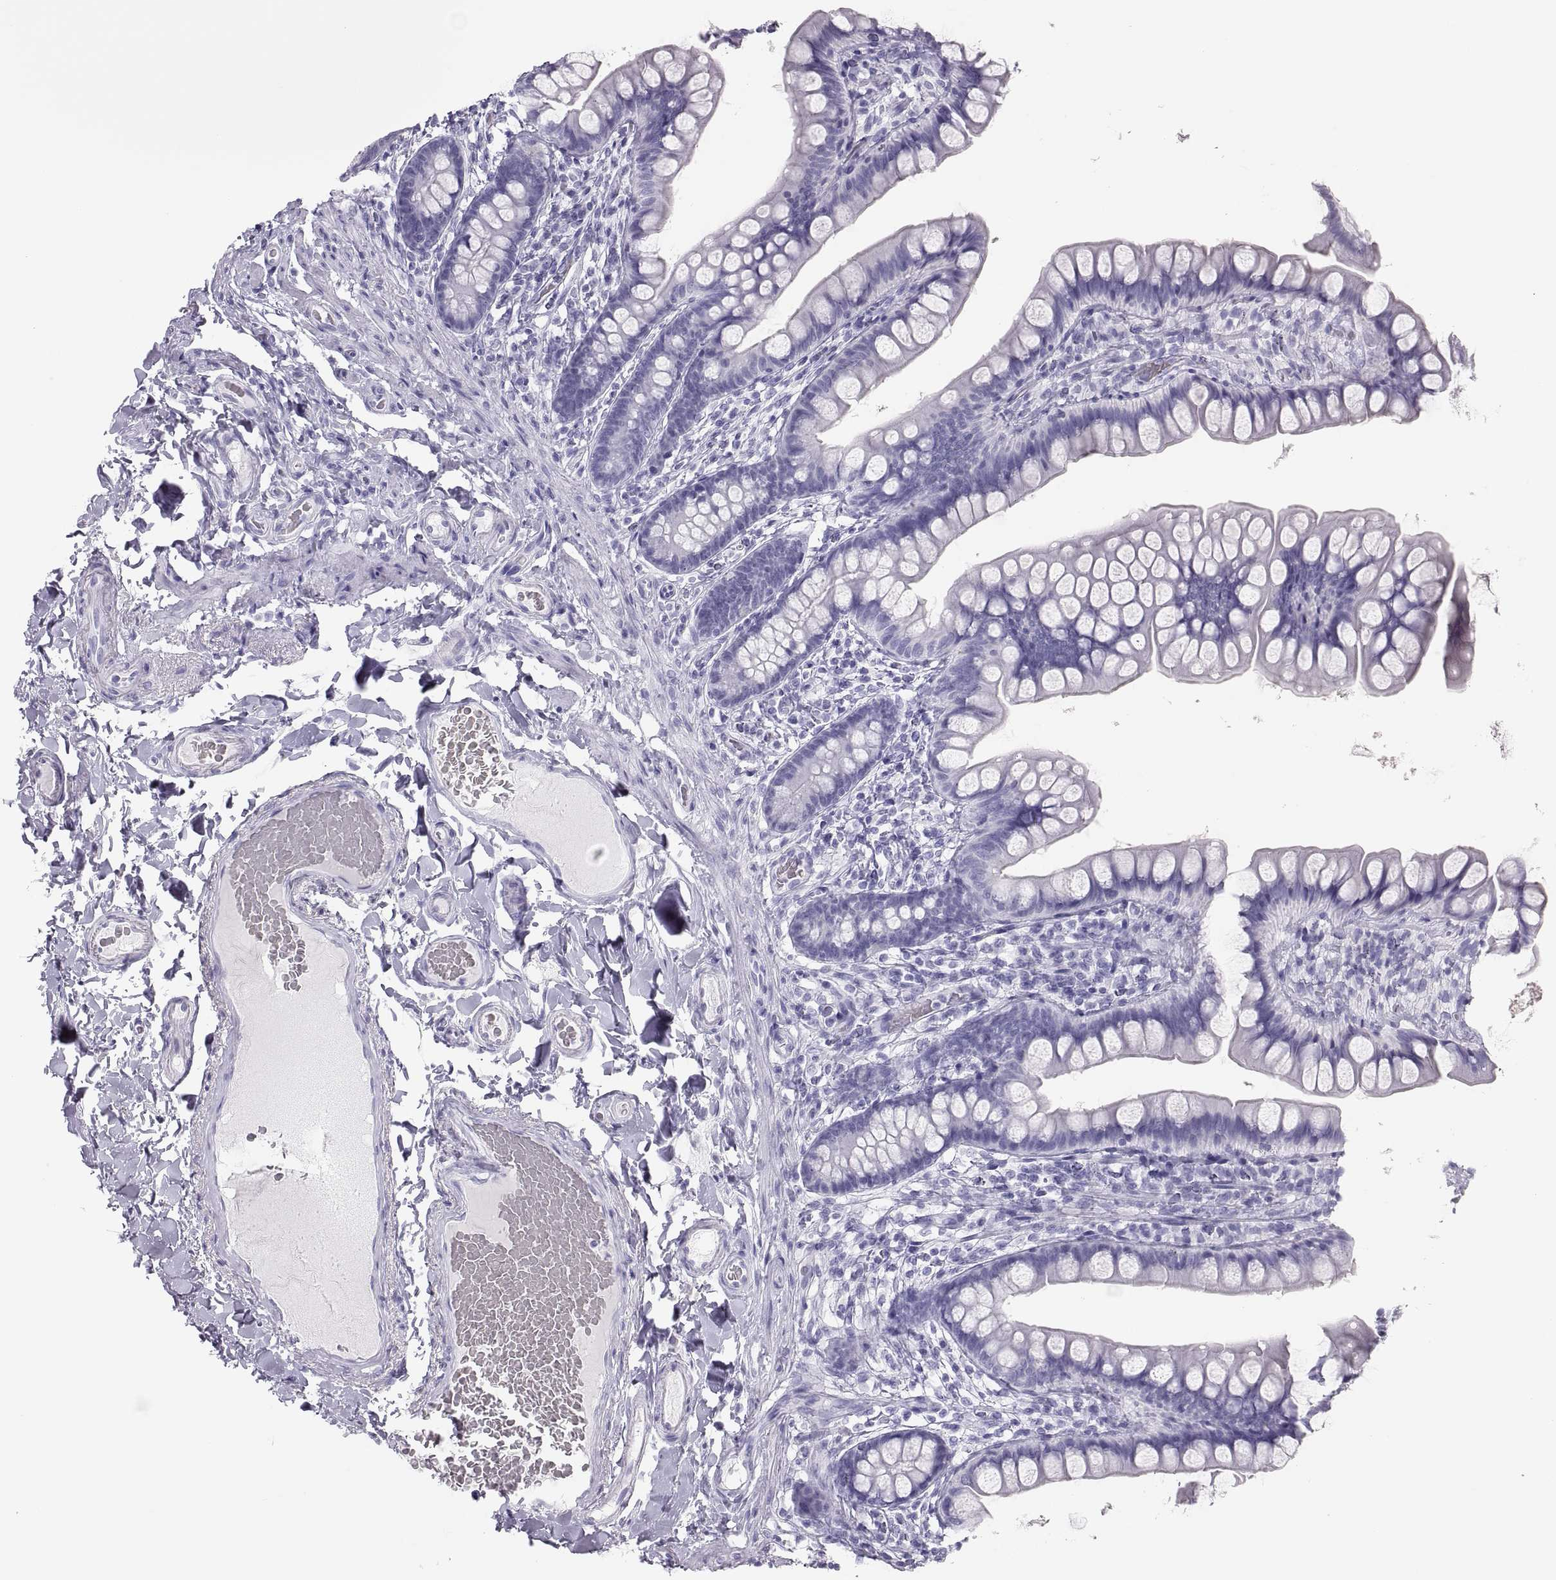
{"staining": {"intensity": "negative", "quantity": "none", "location": "none"}, "tissue": "small intestine", "cell_type": "Glandular cells", "image_type": "normal", "snomed": [{"axis": "morphology", "description": "Normal tissue, NOS"}, {"axis": "topography", "description": "Small intestine"}], "caption": "Micrograph shows no protein positivity in glandular cells of benign small intestine.", "gene": "SEMG1", "patient": {"sex": "male", "age": 70}}